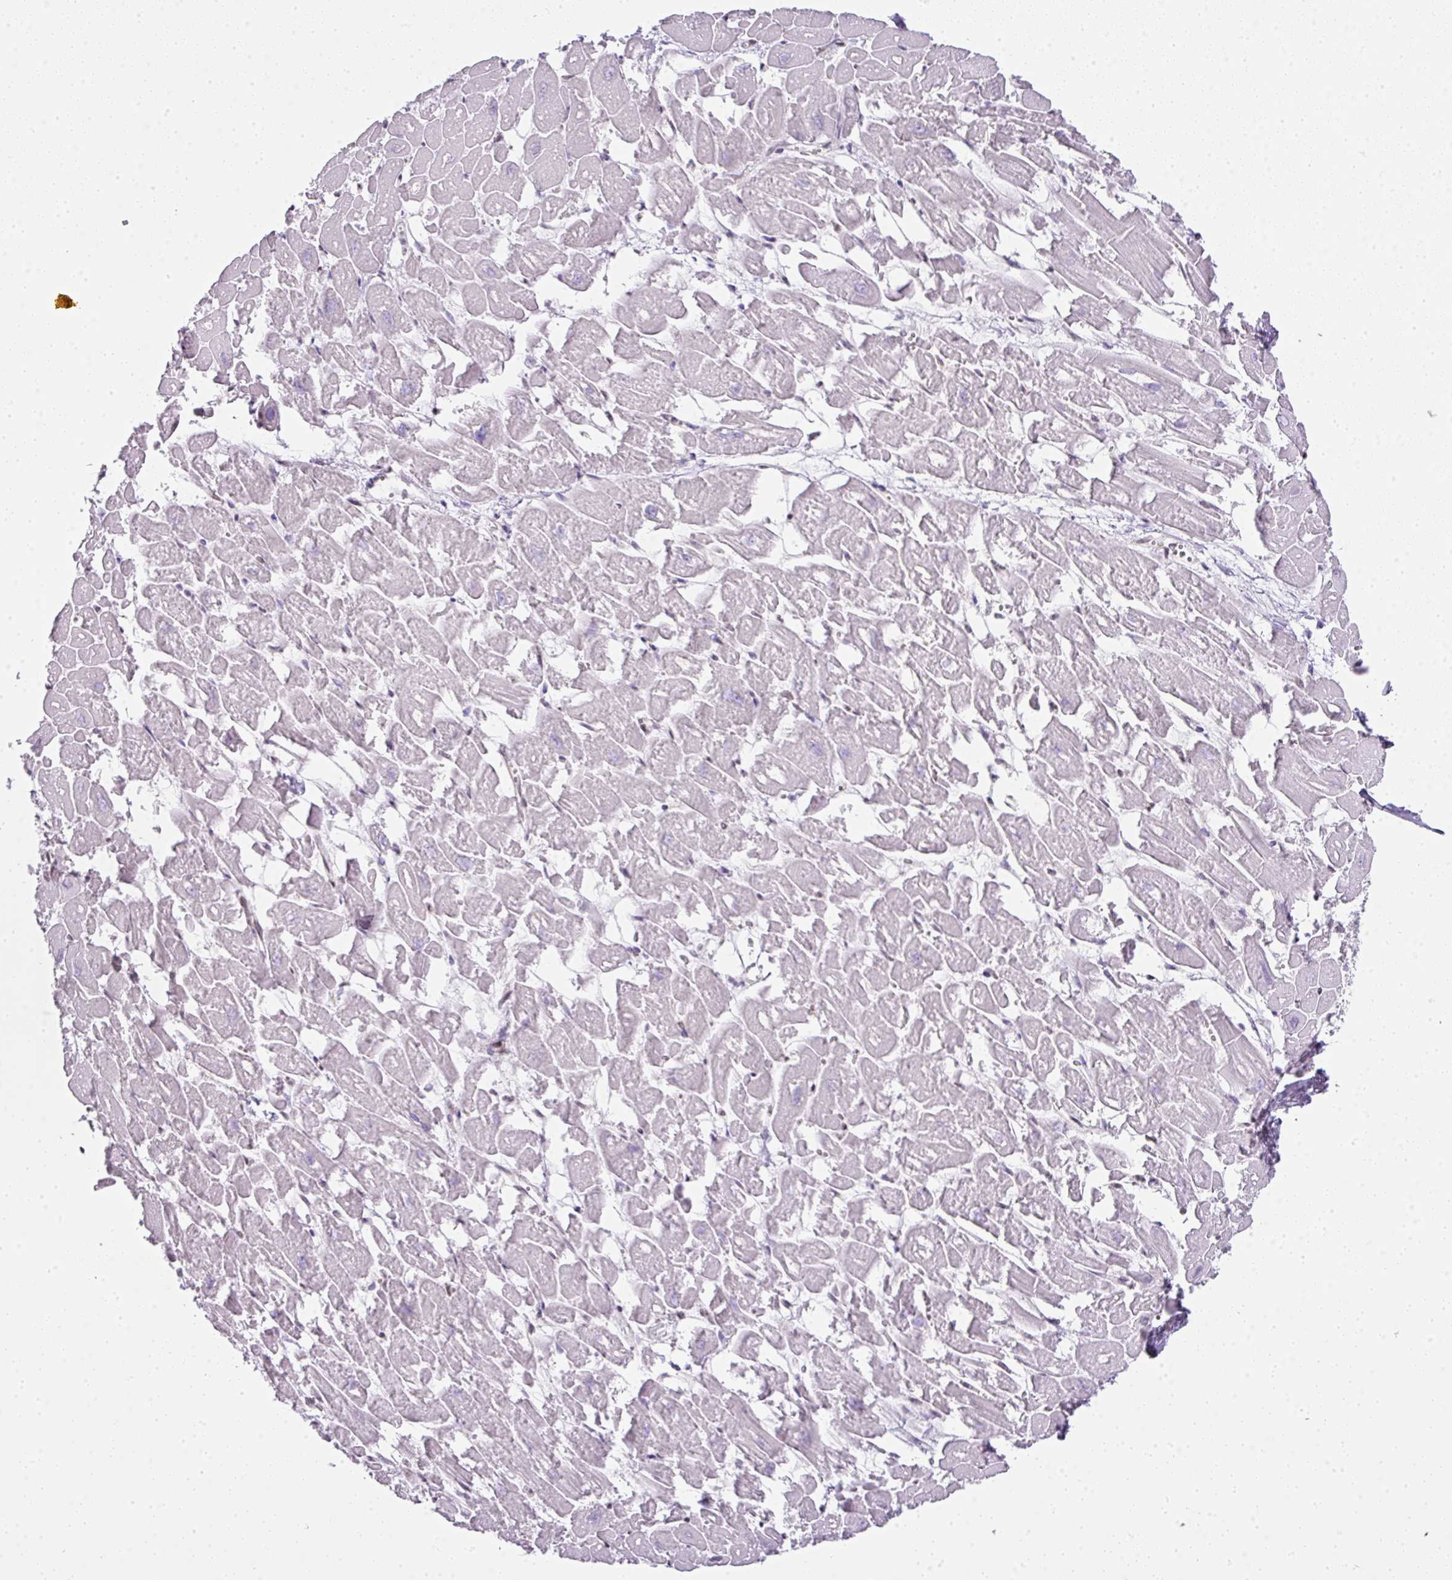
{"staining": {"intensity": "negative", "quantity": "none", "location": "none"}, "tissue": "heart muscle", "cell_type": "Cardiomyocytes", "image_type": "normal", "snomed": [{"axis": "morphology", "description": "Normal tissue, NOS"}, {"axis": "topography", "description": "Heart"}], "caption": "This is a photomicrograph of immunohistochemistry (IHC) staining of unremarkable heart muscle, which shows no positivity in cardiomyocytes. The staining is performed using DAB brown chromogen with nuclei counter-stained in using hematoxylin.", "gene": "FAM32A", "patient": {"sex": "male", "age": 54}}